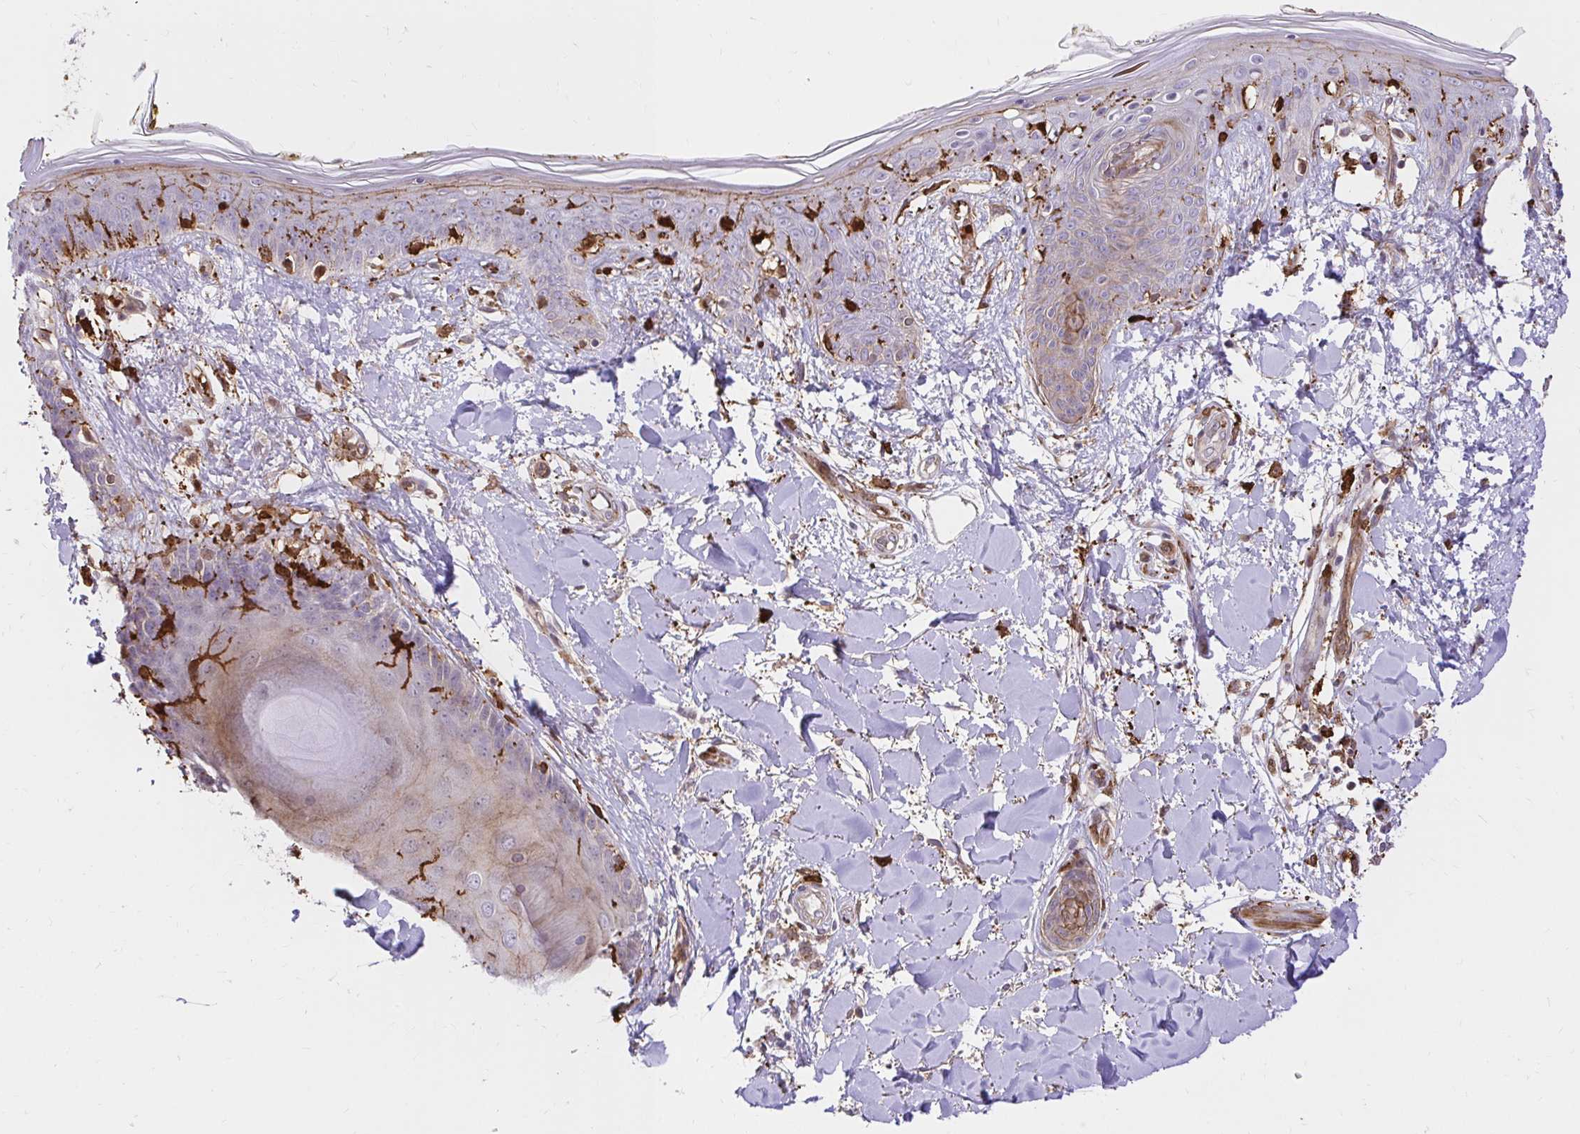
{"staining": {"intensity": "negative", "quantity": "none", "location": "none"}, "tissue": "skin", "cell_type": "Fibroblasts", "image_type": "normal", "snomed": [{"axis": "morphology", "description": "Normal tissue, NOS"}, {"axis": "topography", "description": "Skin"}], "caption": "Protein analysis of unremarkable skin displays no significant staining in fibroblasts.", "gene": "GSN", "patient": {"sex": "female", "age": 34}}